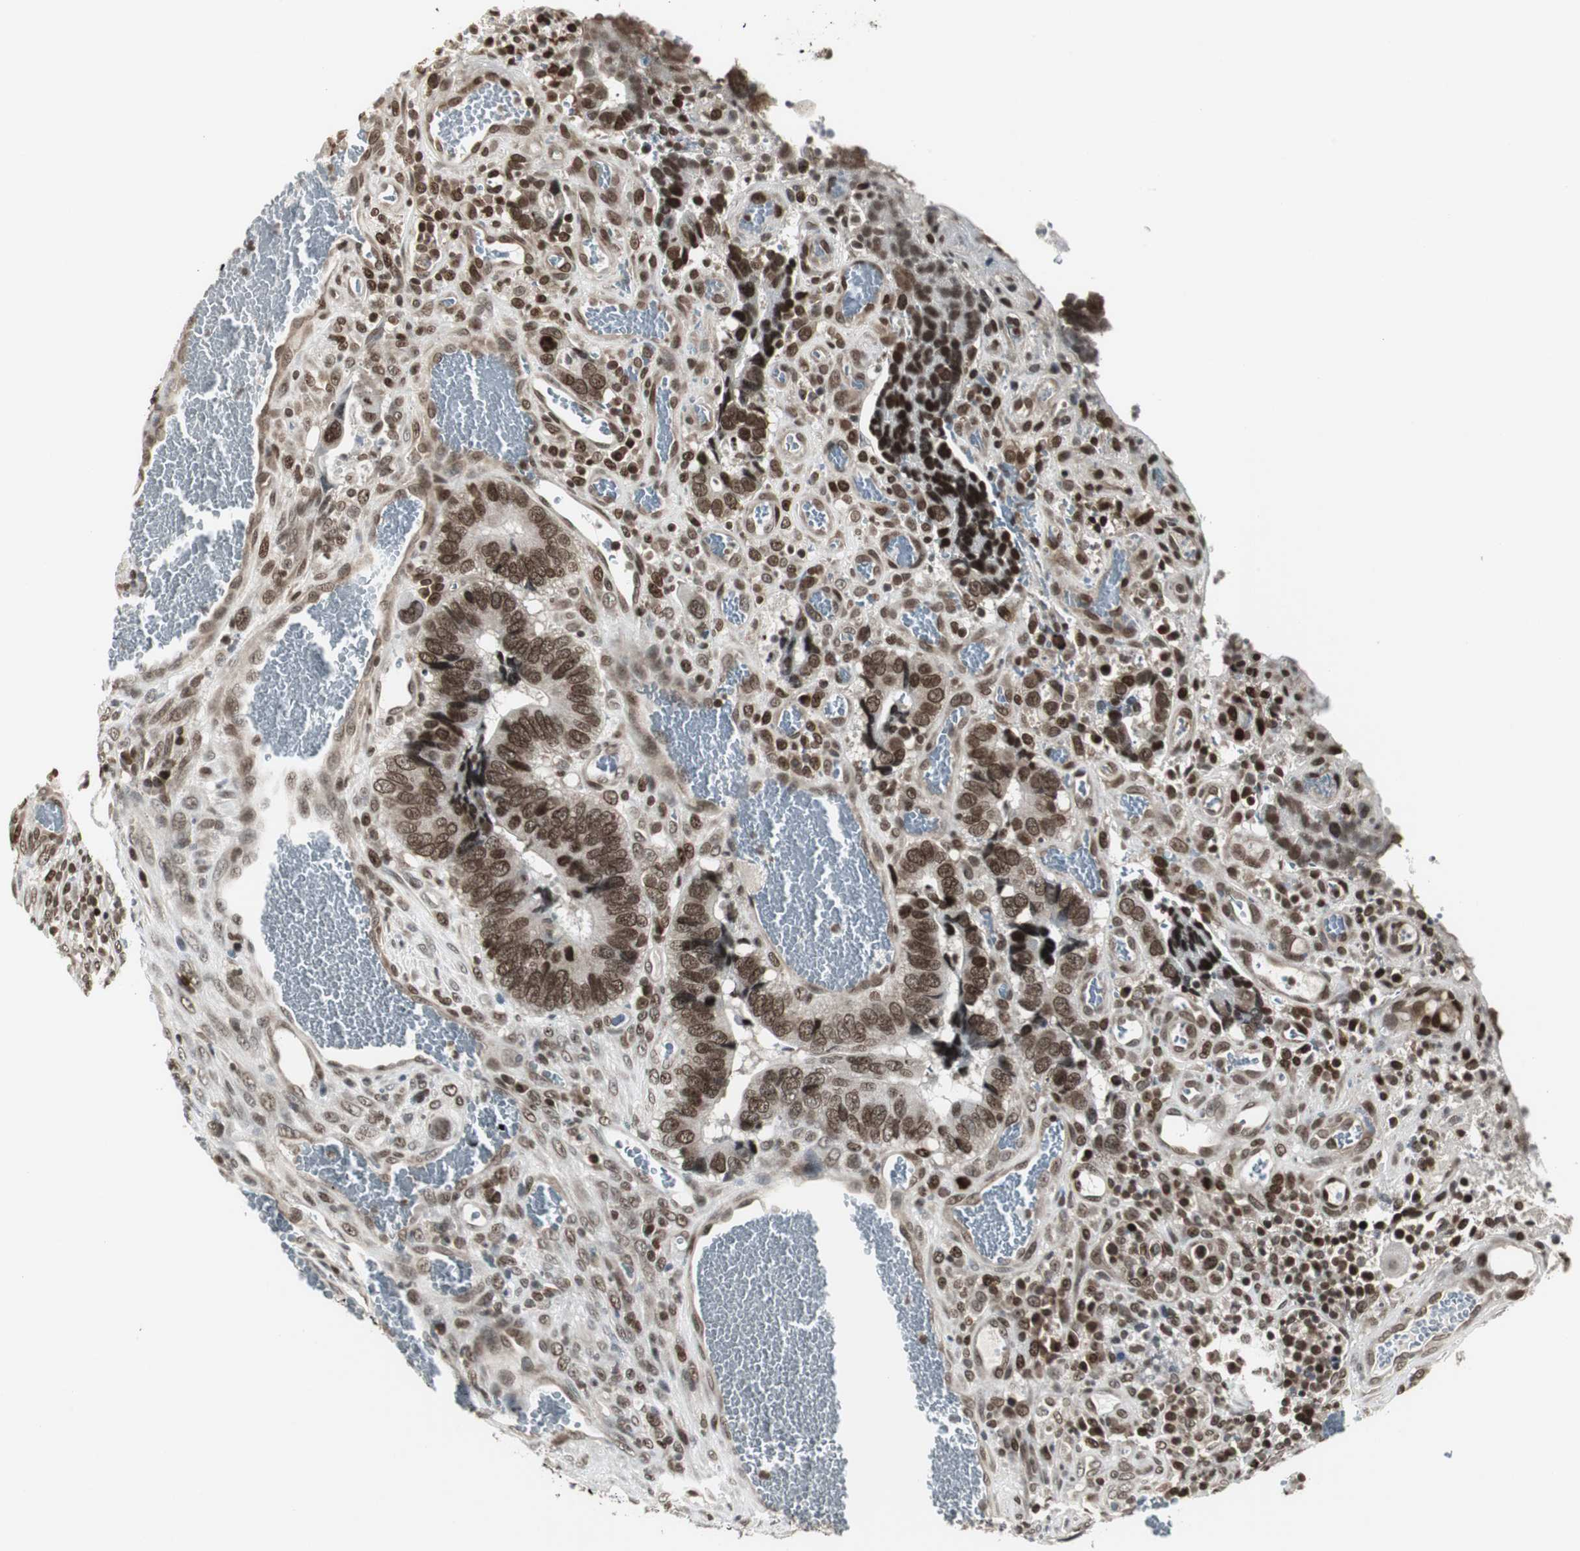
{"staining": {"intensity": "moderate", "quantity": ">75%", "location": "nuclear"}, "tissue": "colorectal cancer", "cell_type": "Tumor cells", "image_type": "cancer", "snomed": [{"axis": "morphology", "description": "Adenocarcinoma, NOS"}, {"axis": "topography", "description": "Colon"}], "caption": "There is medium levels of moderate nuclear expression in tumor cells of colorectal cancer, as demonstrated by immunohistochemical staining (brown color).", "gene": "MPG", "patient": {"sex": "male", "age": 72}}